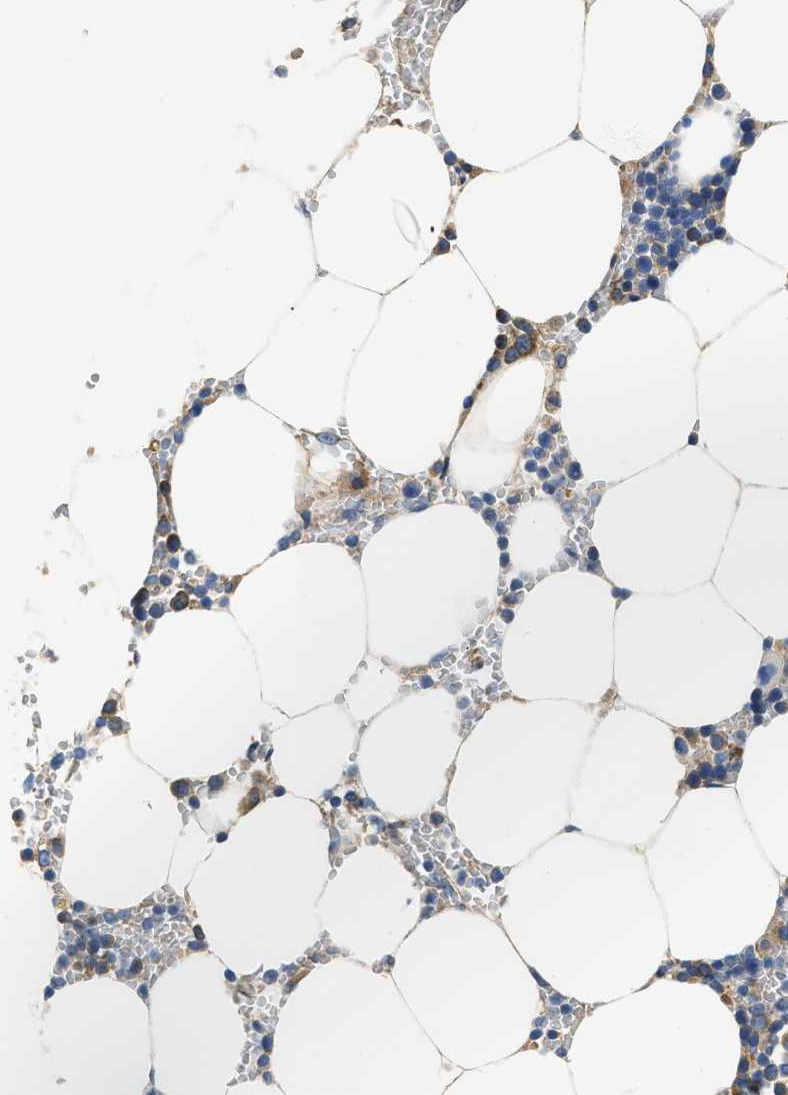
{"staining": {"intensity": "strong", "quantity": "<25%", "location": "cytoplasmic/membranous"}, "tissue": "bone marrow", "cell_type": "Hematopoietic cells", "image_type": "normal", "snomed": [{"axis": "morphology", "description": "Normal tissue, NOS"}, {"axis": "topography", "description": "Bone marrow"}], "caption": "Bone marrow stained with a brown dye reveals strong cytoplasmic/membranous positive expression in approximately <25% of hematopoietic cells.", "gene": "CSDE1", "patient": {"sex": "male", "age": 70}}